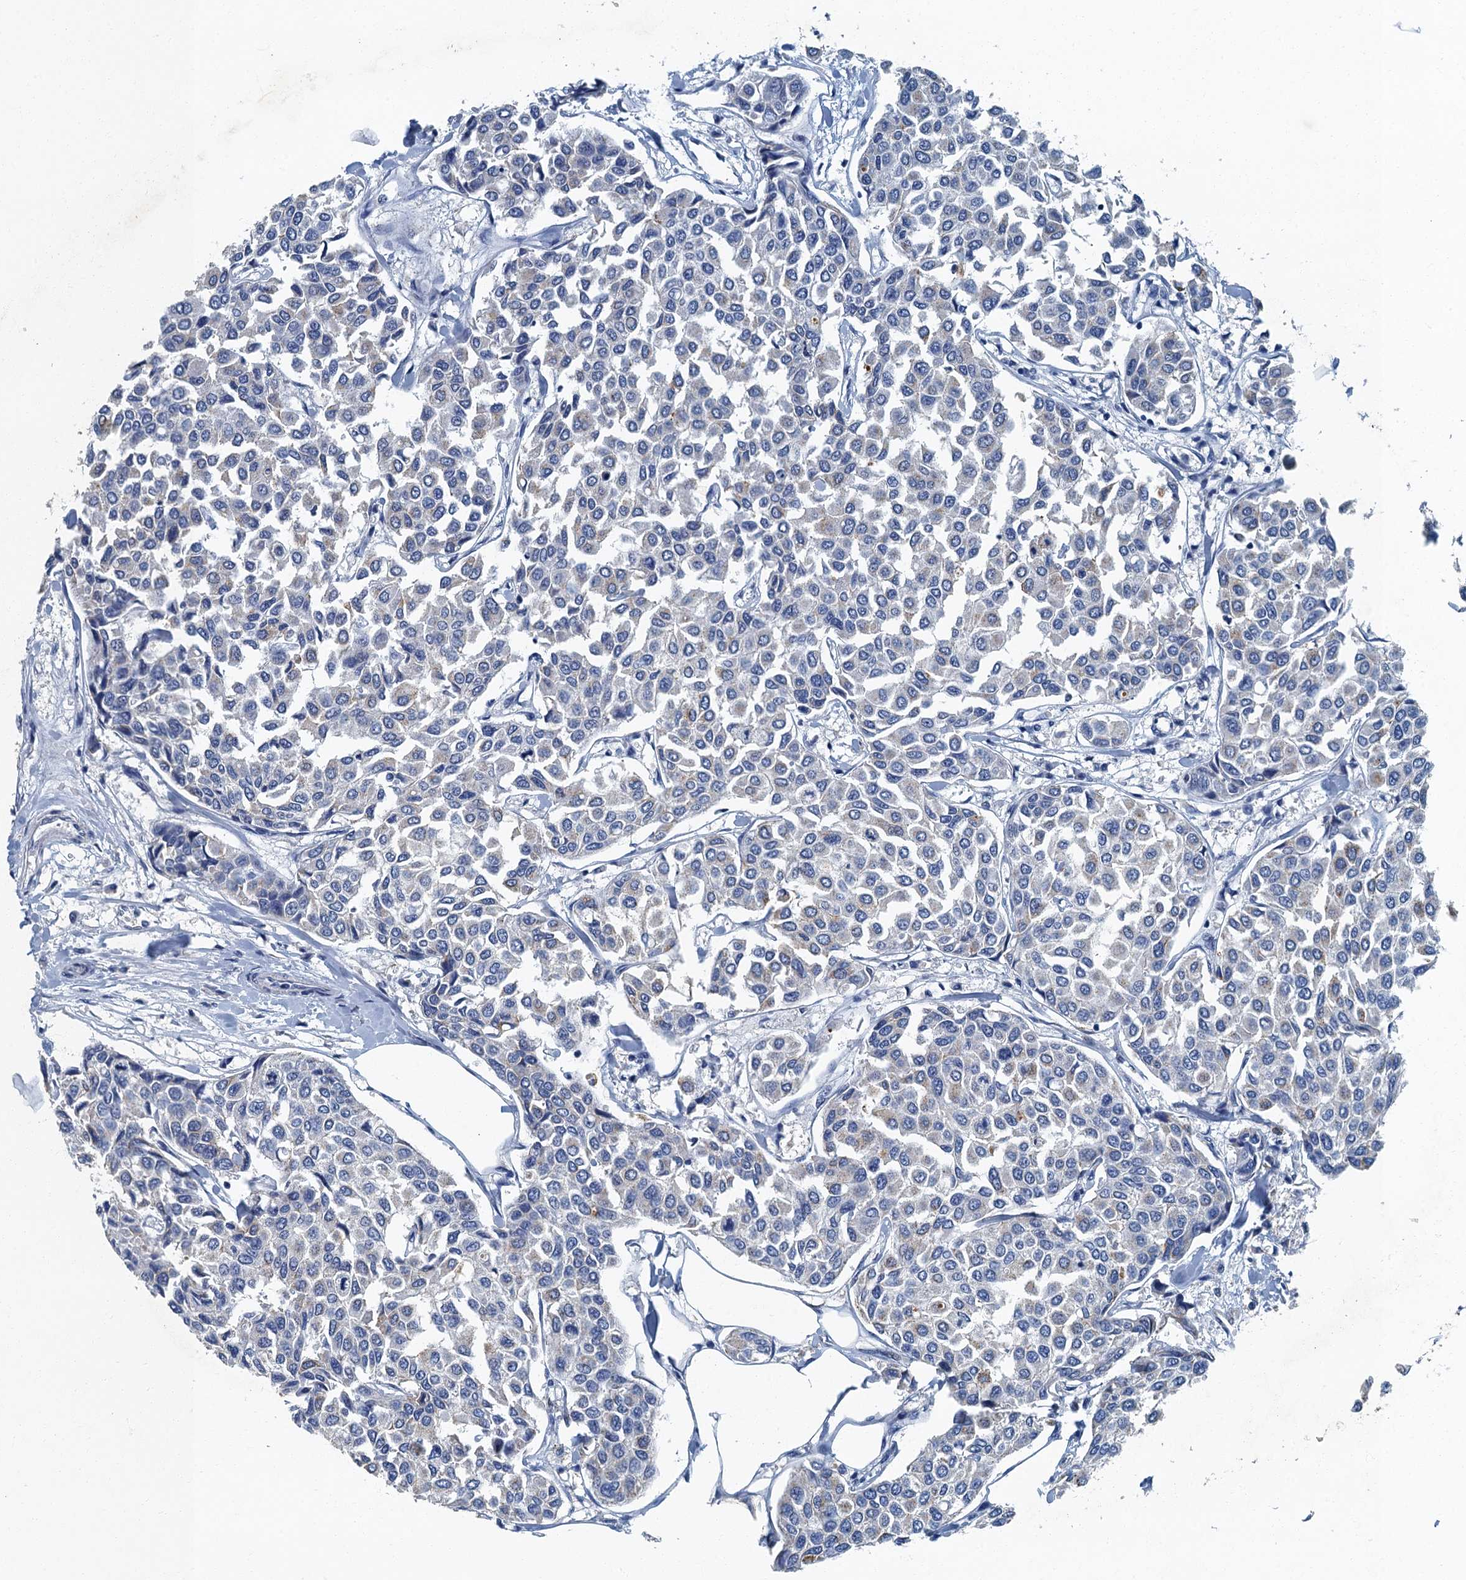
{"staining": {"intensity": "negative", "quantity": "none", "location": "none"}, "tissue": "breast cancer", "cell_type": "Tumor cells", "image_type": "cancer", "snomed": [{"axis": "morphology", "description": "Duct carcinoma"}, {"axis": "topography", "description": "Breast"}], "caption": "Micrograph shows no significant protein staining in tumor cells of invasive ductal carcinoma (breast). The staining is performed using DAB brown chromogen with nuclei counter-stained in using hematoxylin.", "gene": "GADL1", "patient": {"sex": "female", "age": 55}}